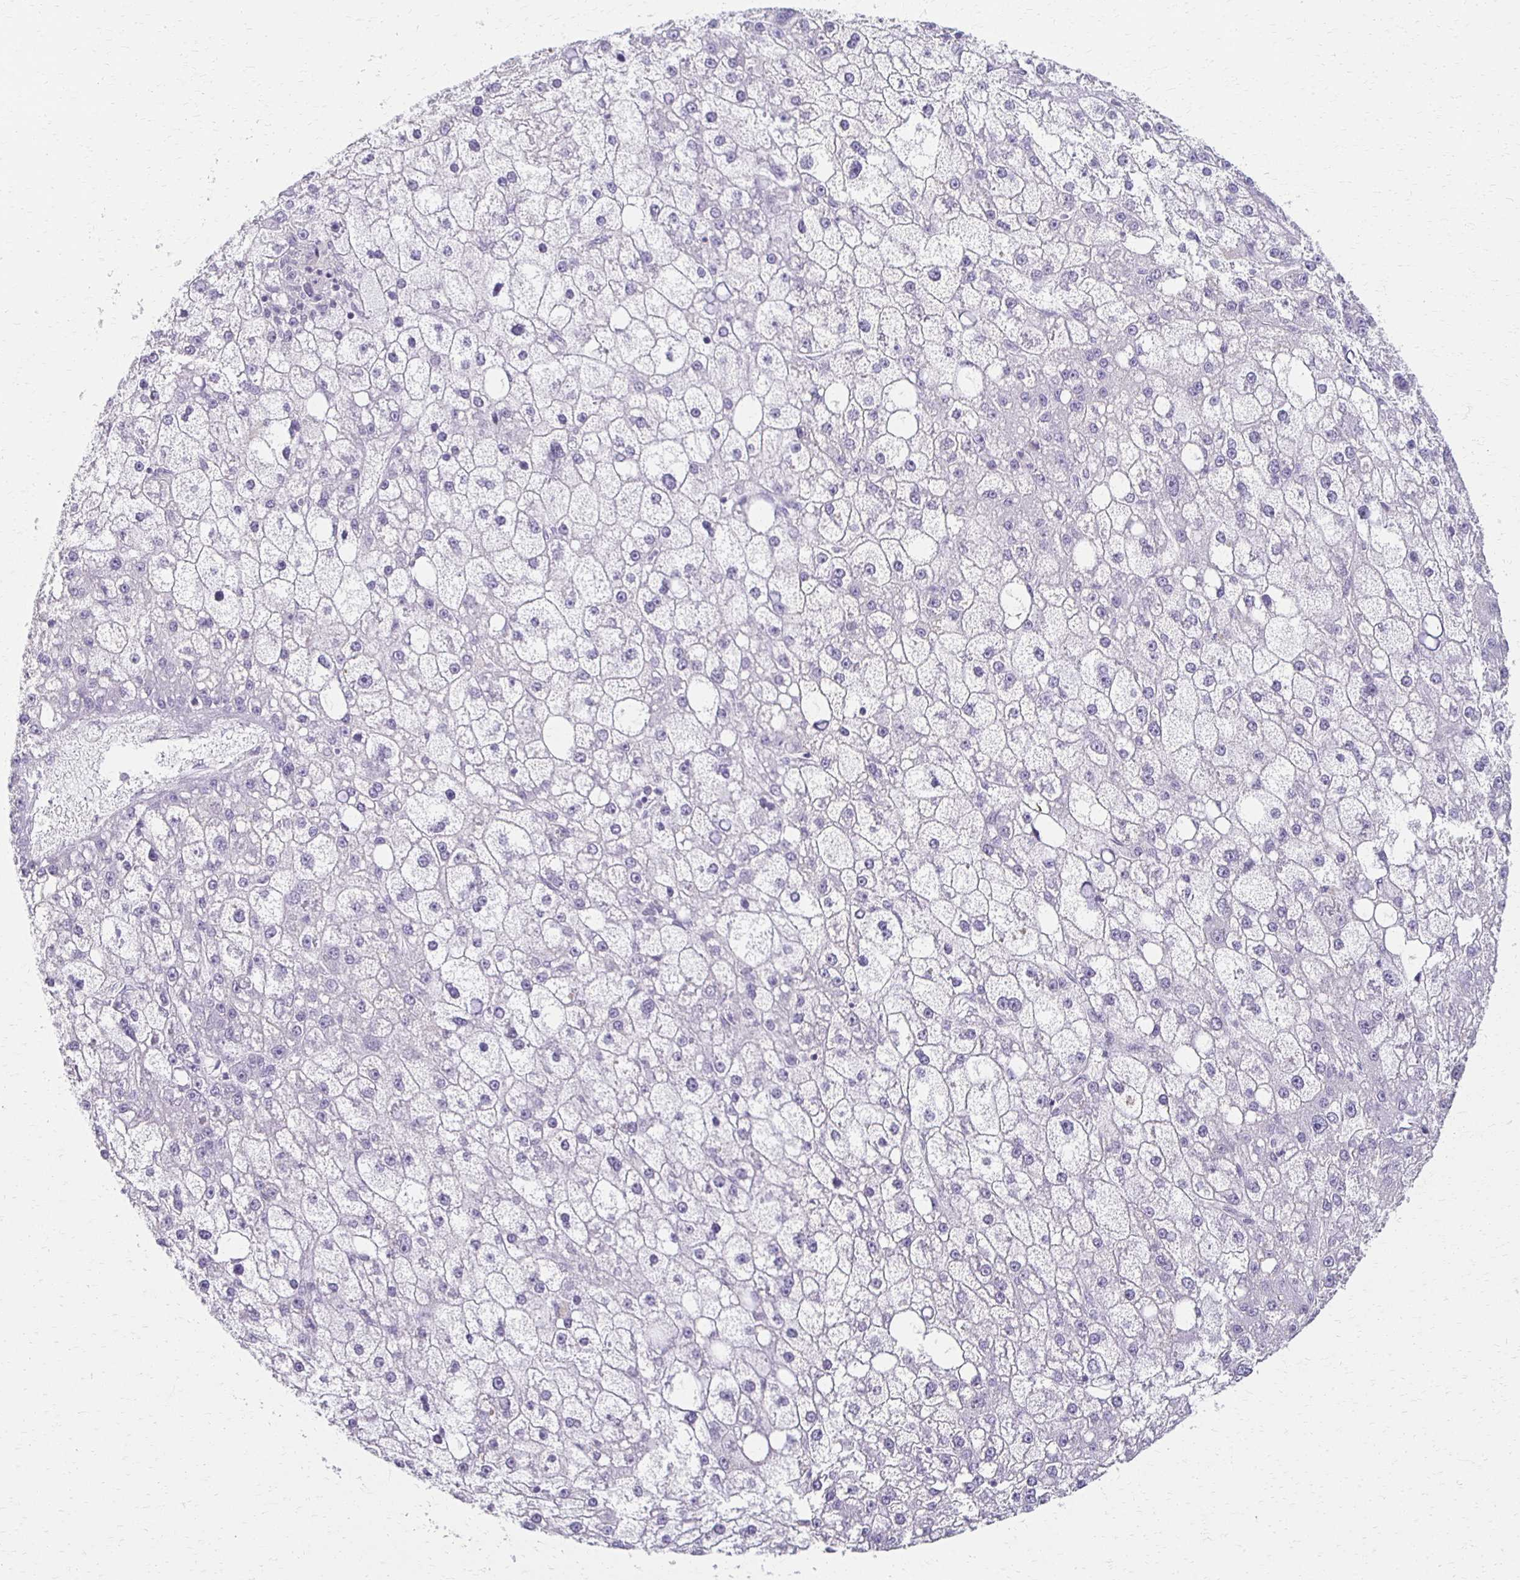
{"staining": {"intensity": "negative", "quantity": "none", "location": "none"}, "tissue": "liver cancer", "cell_type": "Tumor cells", "image_type": "cancer", "snomed": [{"axis": "morphology", "description": "Carcinoma, Hepatocellular, NOS"}, {"axis": "topography", "description": "Liver"}], "caption": "Immunohistochemistry (IHC) micrograph of neoplastic tissue: liver cancer (hepatocellular carcinoma) stained with DAB (3,3'-diaminobenzidine) exhibits no significant protein positivity in tumor cells. The staining was performed using DAB to visualize the protein expression in brown, while the nuclei were stained in blue with hematoxylin (Magnification: 20x).", "gene": "FOXO4", "patient": {"sex": "male", "age": 67}}